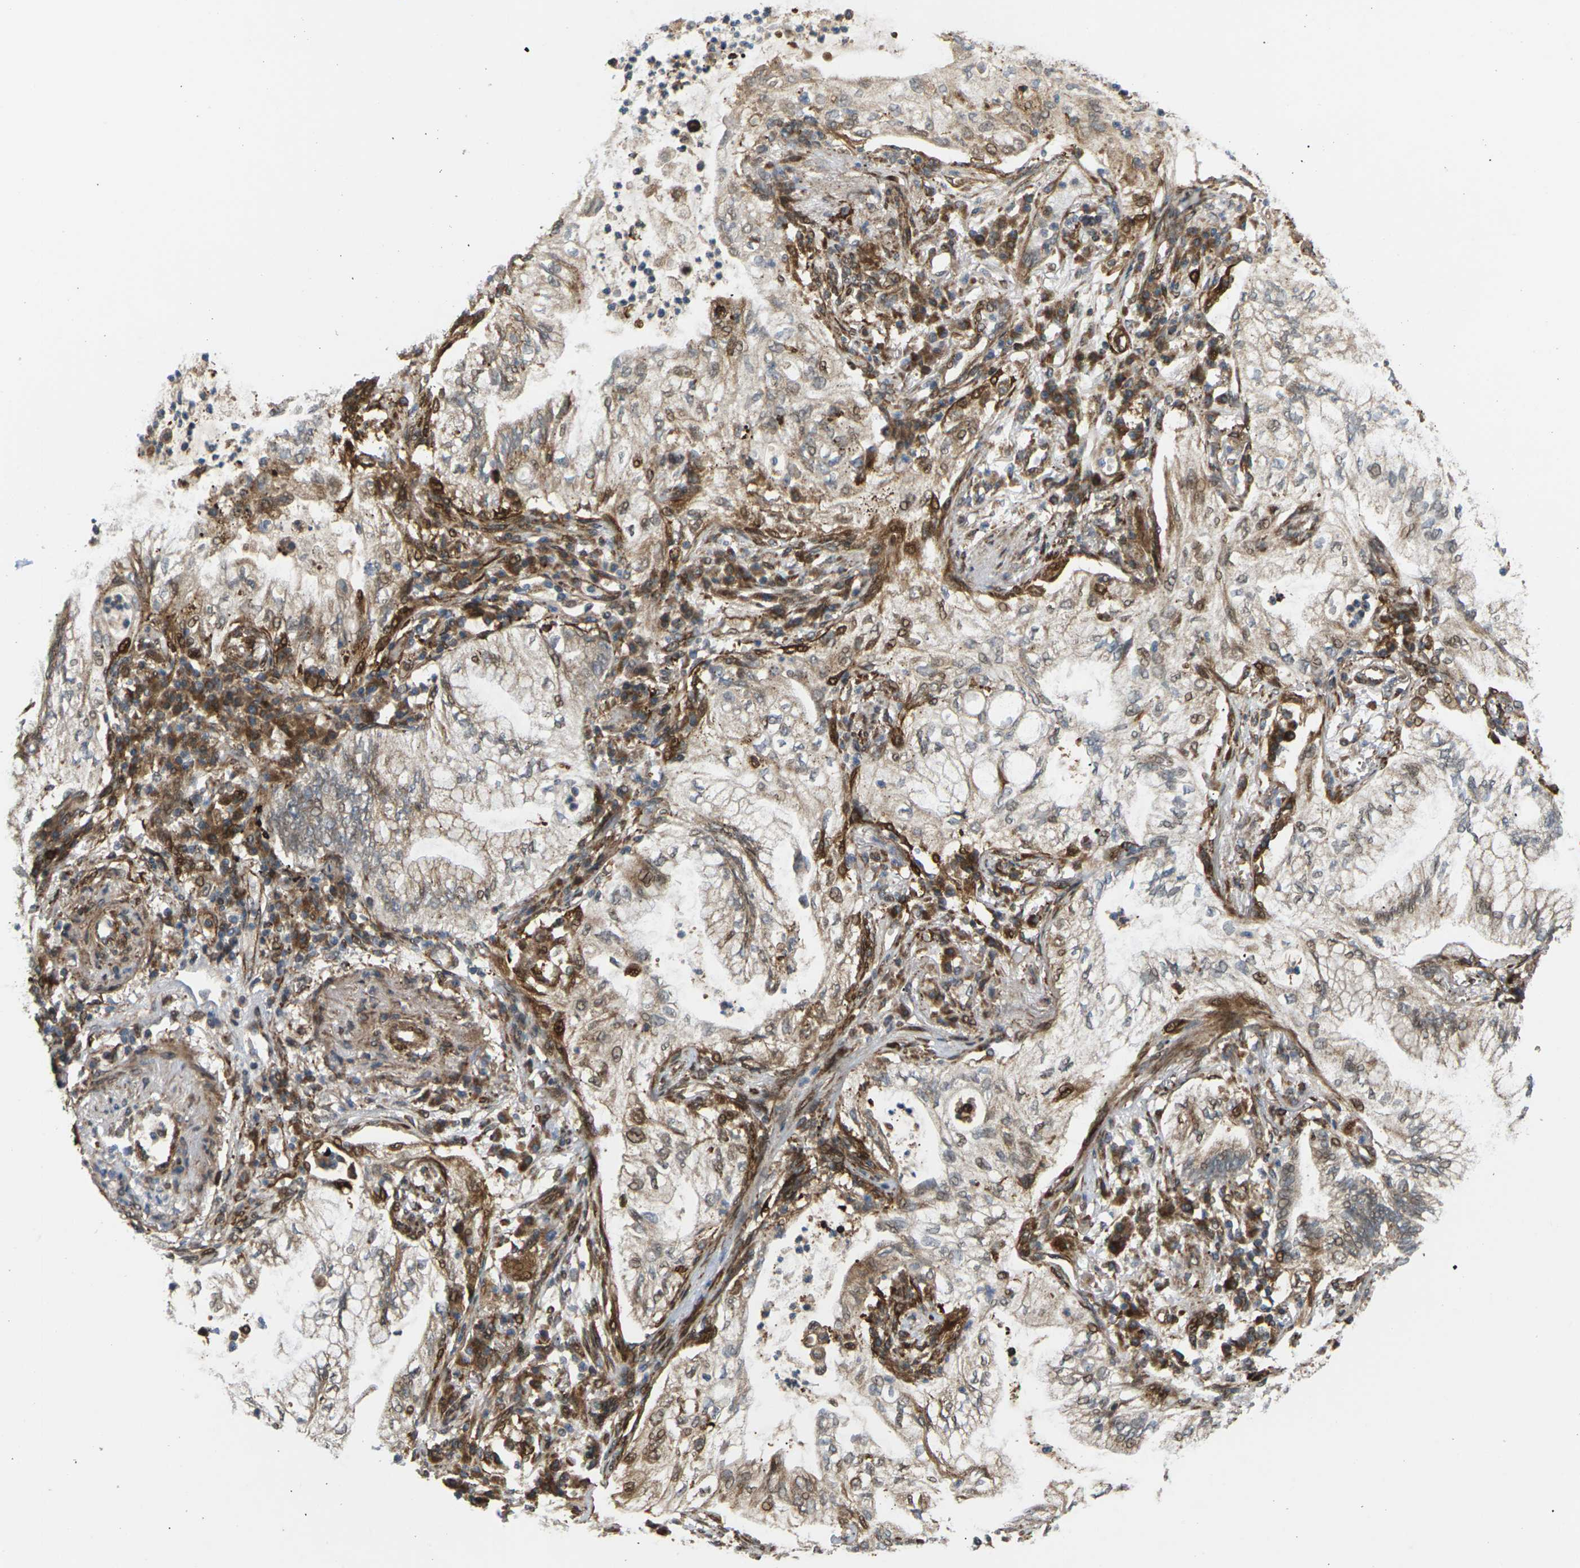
{"staining": {"intensity": "moderate", "quantity": "25%-75%", "location": "cytoplasmic/membranous,nuclear"}, "tissue": "lung cancer", "cell_type": "Tumor cells", "image_type": "cancer", "snomed": [{"axis": "morphology", "description": "Normal tissue, NOS"}, {"axis": "morphology", "description": "Adenocarcinoma, NOS"}, {"axis": "topography", "description": "Bronchus"}, {"axis": "topography", "description": "Lung"}], "caption": "Lung cancer tissue reveals moderate cytoplasmic/membranous and nuclear staining in about 25%-75% of tumor cells, visualized by immunohistochemistry. (IHC, brightfield microscopy, high magnification).", "gene": "ROBO1", "patient": {"sex": "female", "age": 70}}